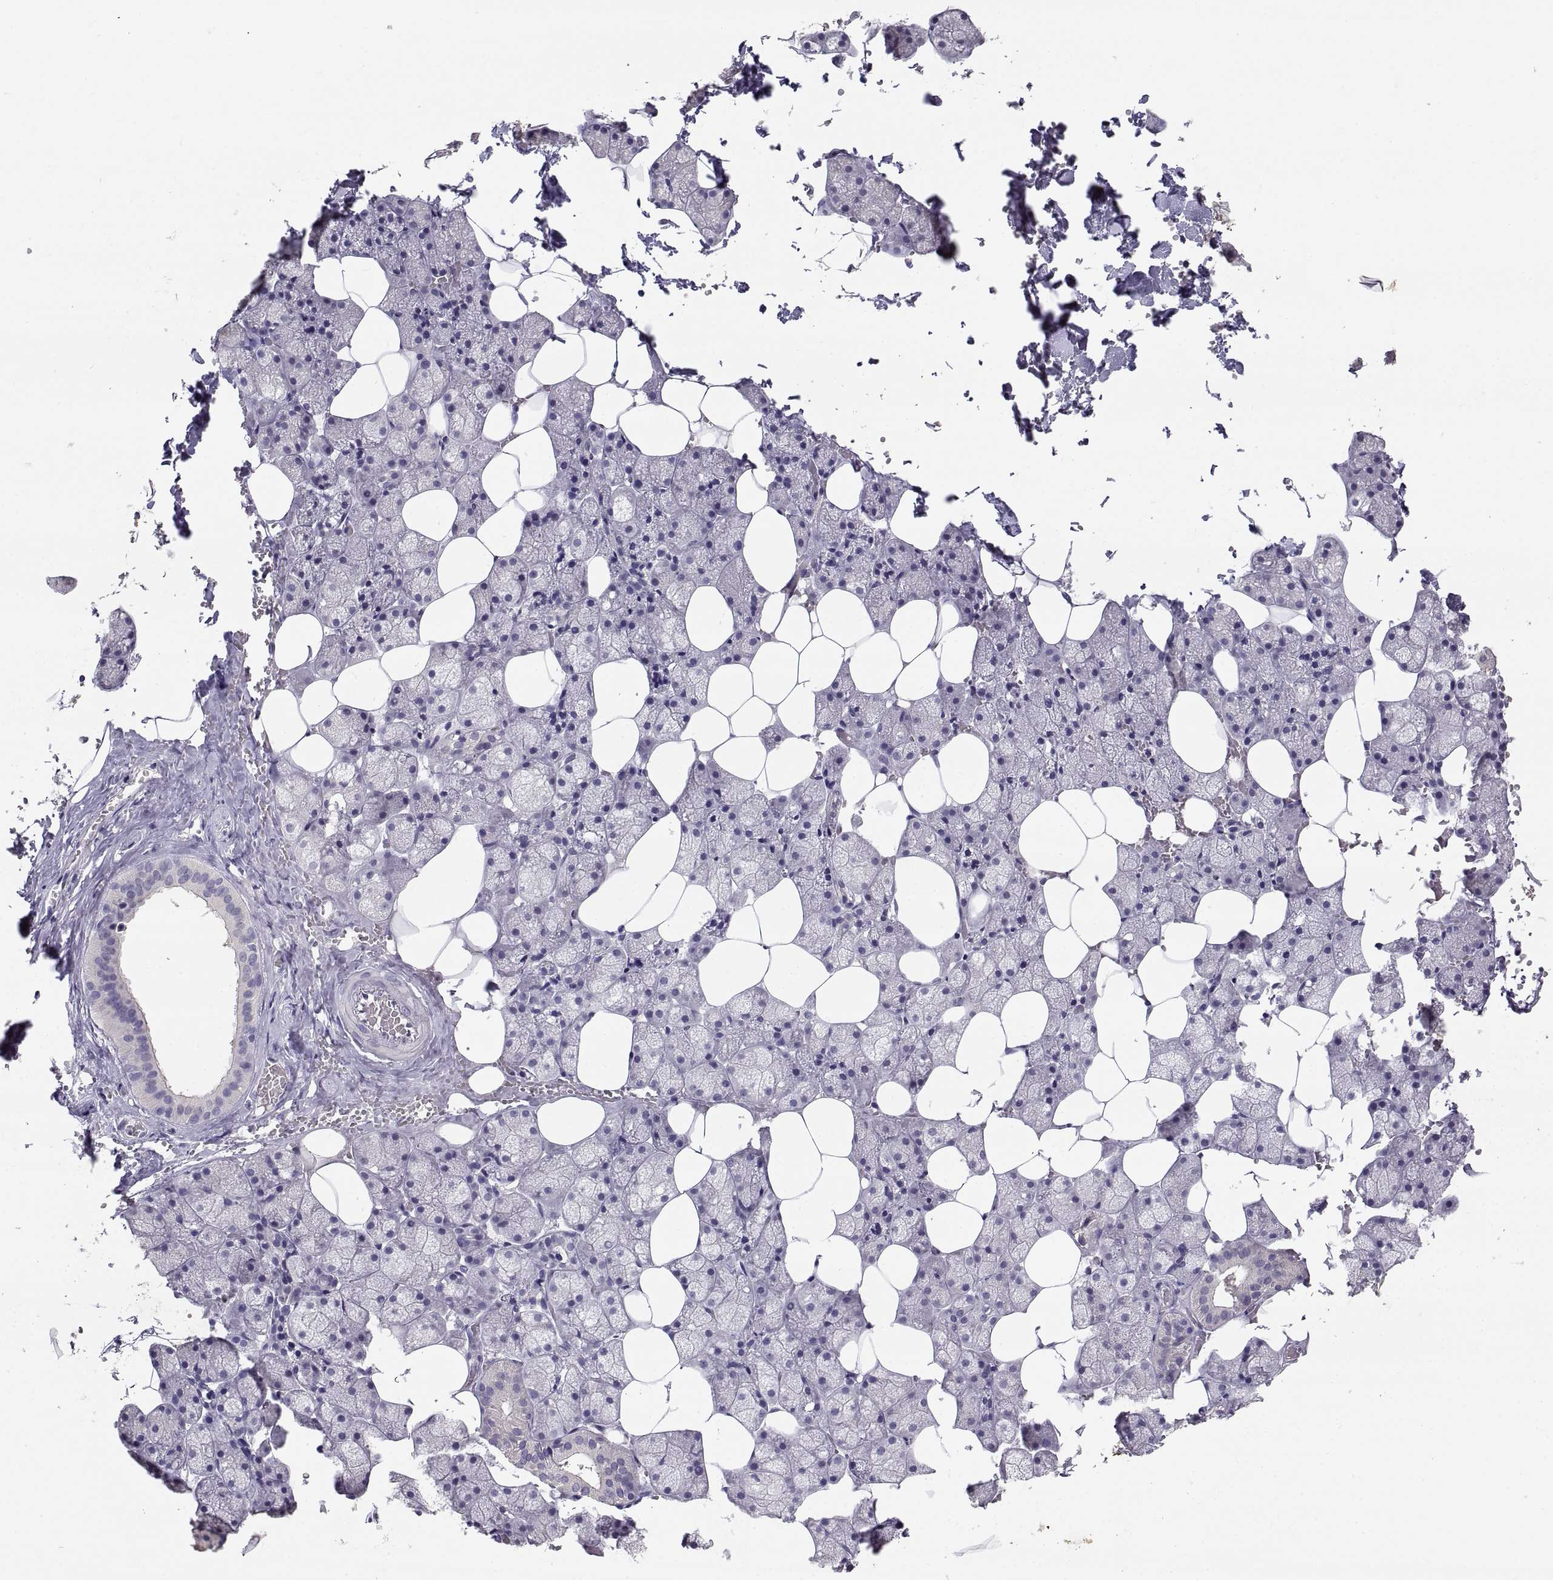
{"staining": {"intensity": "negative", "quantity": "none", "location": "none"}, "tissue": "salivary gland", "cell_type": "Glandular cells", "image_type": "normal", "snomed": [{"axis": "morphology", "description": "Normal tissue, NOS"}, {"axis": "topography", "description": "Salivary gland"}], "caption": "DAB immunohistochemical staining of benign salivary gland reveals no significant staining in glandular cells. Nuclei are stained in blue.", "gene": "NMNAT2", "patient": {"sex": "male", "age": 38}}